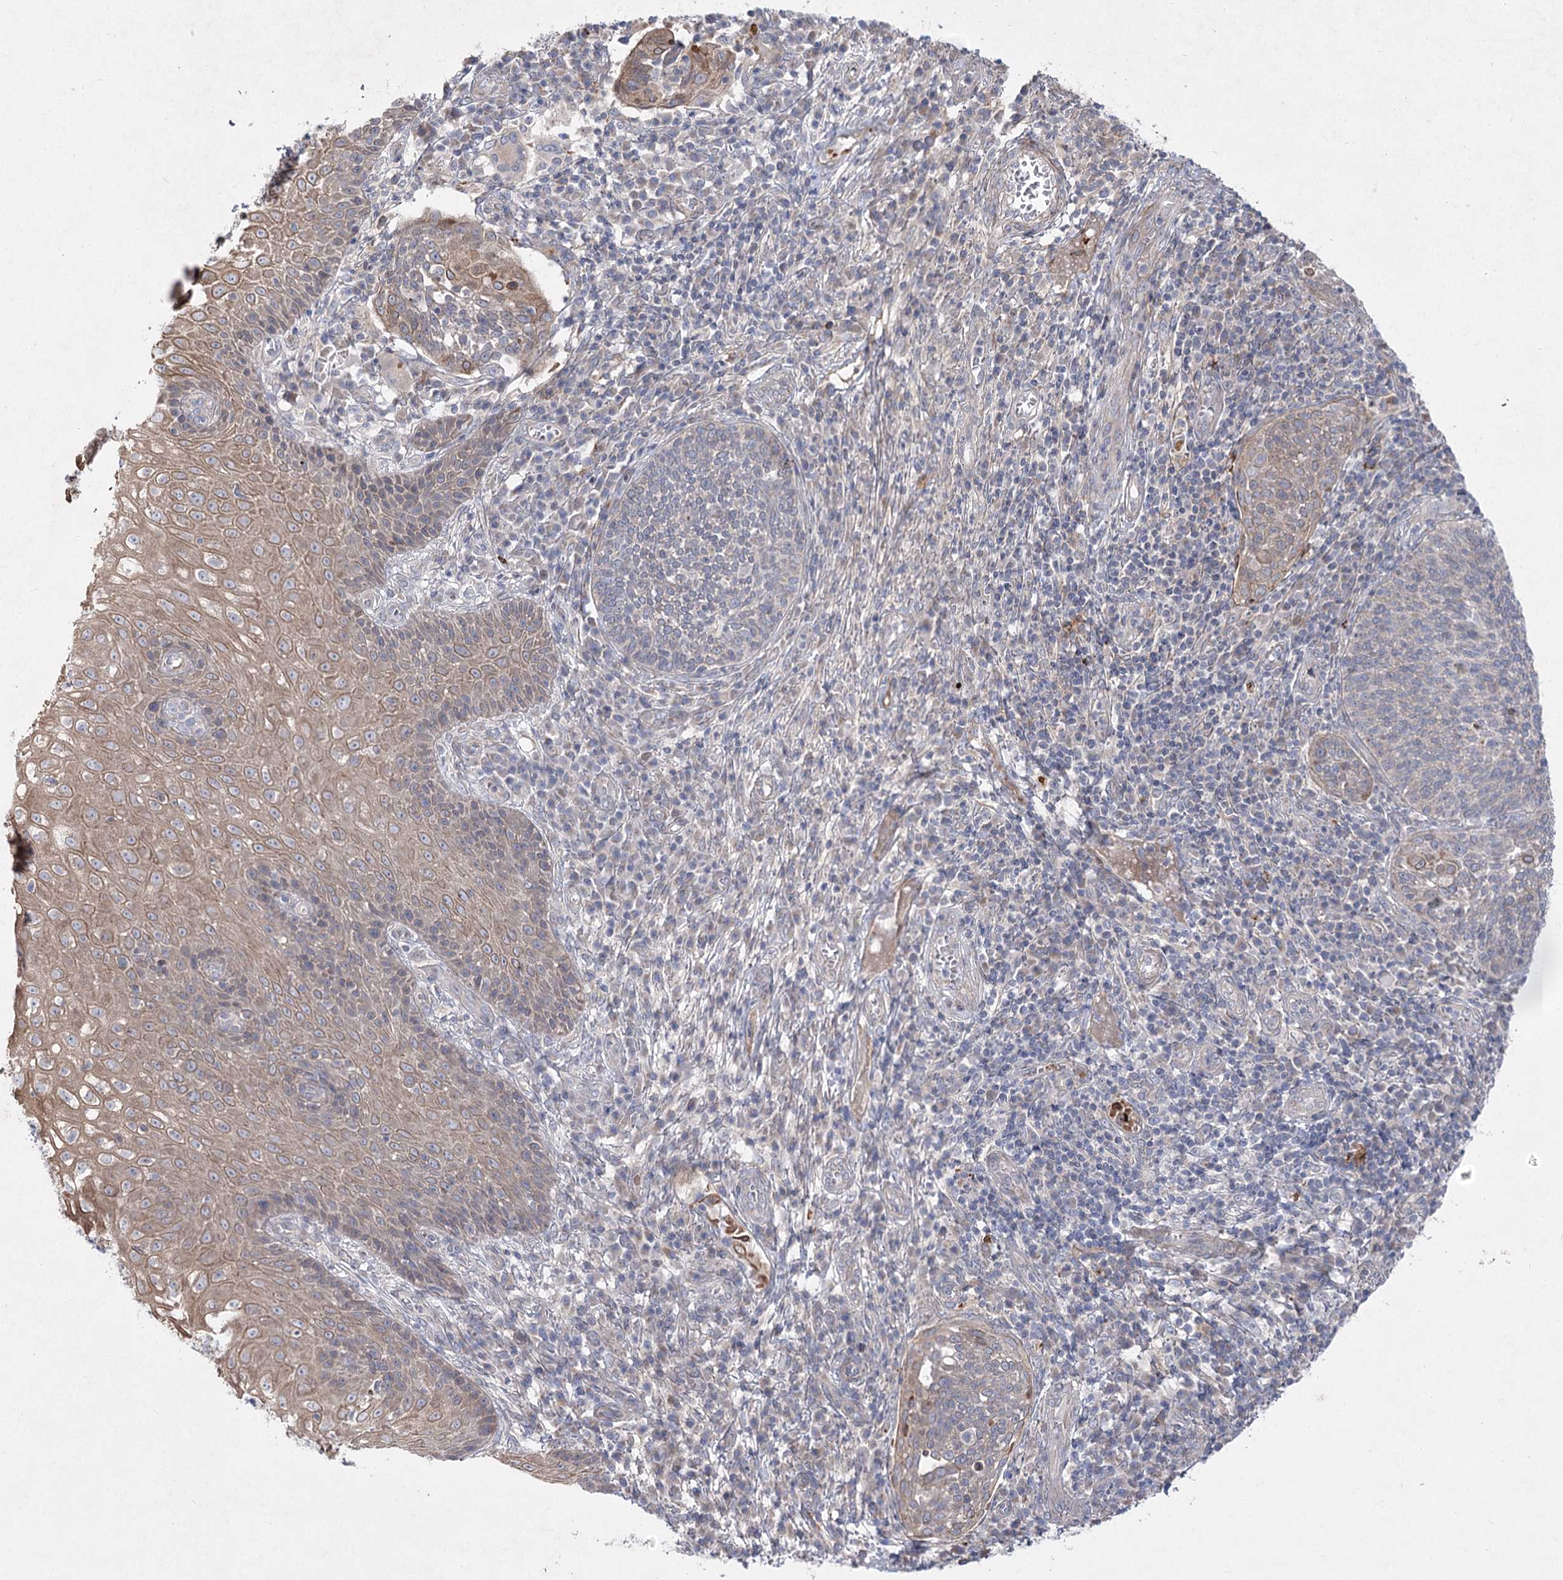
{"staining": {"intensity": "moderate", "quantity": "<25%", "location": "cytoplasmic/membranous"}, "tissue": "cervical cancer", "cell_type": "Tumor cells", "image_type": "cancer", "snomed": [{"axis": "morphology", "description": "Squamous cell carcinoma, NOS"}, {"axis": "topography", "description": "Cervix"}], "caption": "Immunohistochemistry (IHC) (DAB) staining of human squamous cell carcinoma (cervical) exhibits moderate cytoplasmic/membranous protein expression in about <25% of tumor cells. (IHC, brightfield microscopy, high magnification).", "gene": "SH3BP5L", "patient": {"sex": "female", "age": 34}}